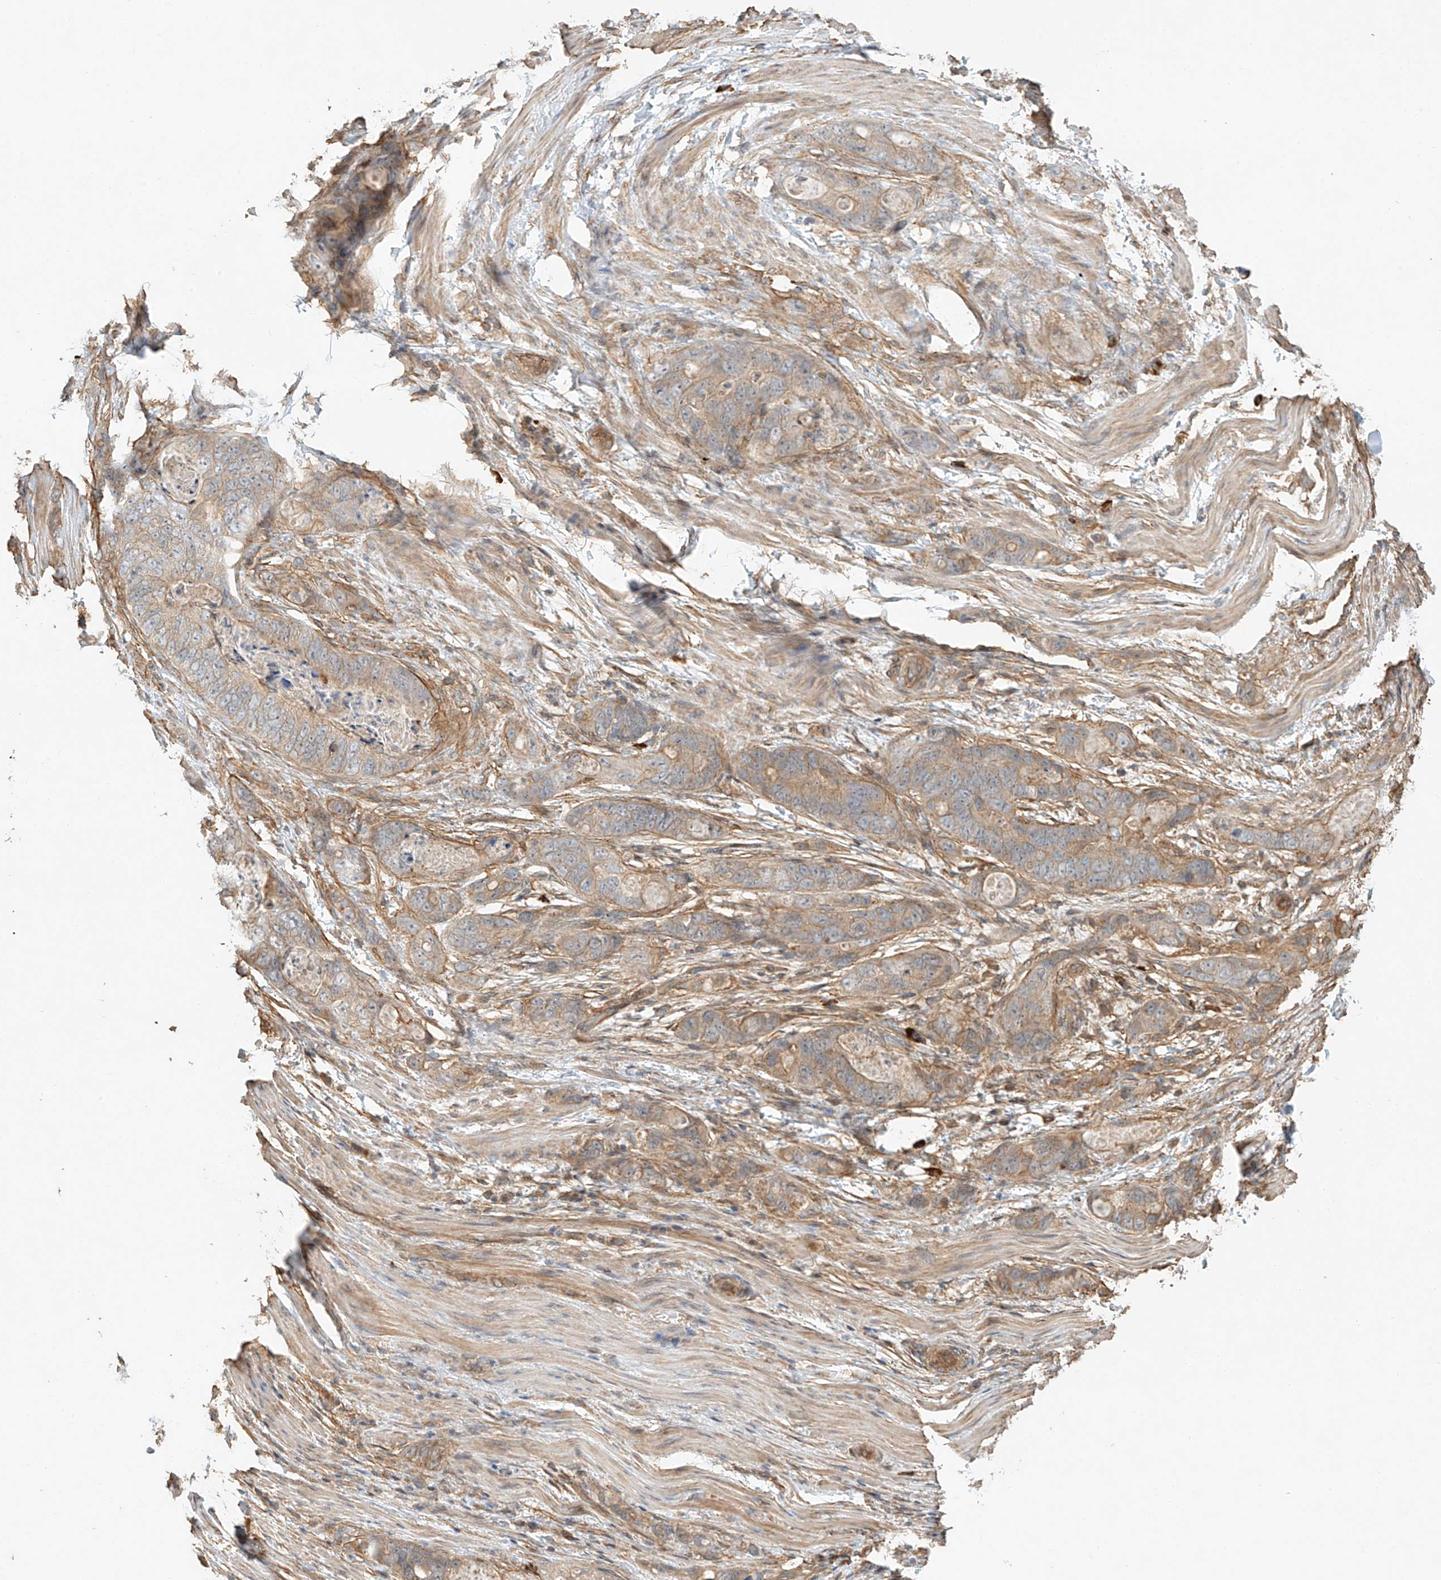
{"staining": {"intensity": "weak", "quantity": "25%-75%", "location": "cytoplasmic/membranous"}, "tissue": "stomach cancer", "cell_type": "Tumor cells", "image_type": "cancer", "snomed": [{"axis": "morphology", "description": "Adenocarcinoma, NOS"}, {"axis": "topography", "description": "Stomach"}], "caption": "Immunohistochemical staining of stomach cancer reveals weak cytoplasmic/membranous protein staining in approximately 25%-75% of tumor cells. Using DAB (brown) and hematoxylin (blue) stains, captured at high magnification using brightfield microscopy.", "gene": "CSMD3", "patient": {"sex": "female", "age": 89}}